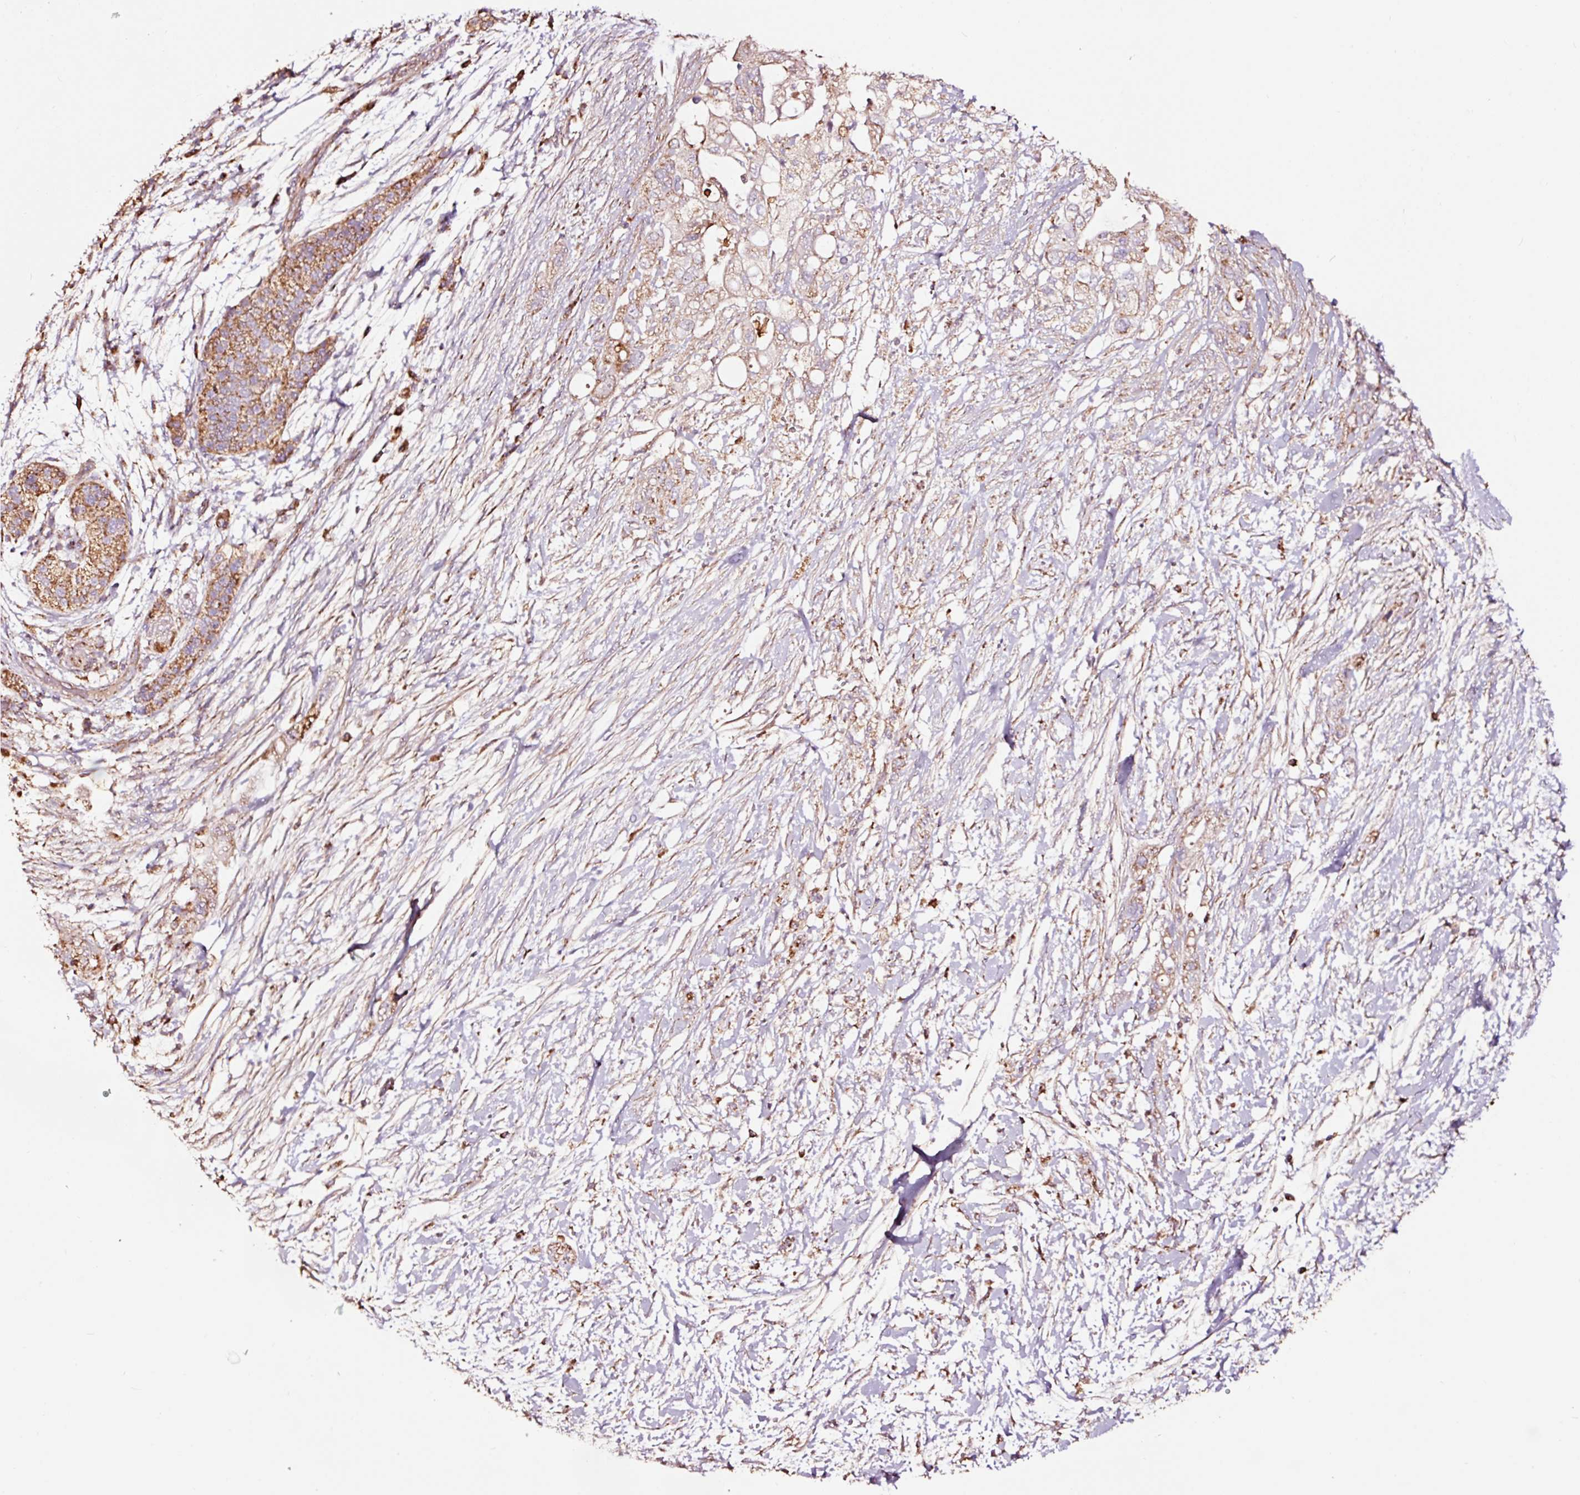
{"staining": {"intensity": "moderate", "quantity": ">75%", "location": "cytoplasmic/membranous"}, "tissue": "pancreatic cancer", "cell_type": "Tumor cells", "image_type": "cancer", "snomed": [{"axis": "morphology", "description": "Adenocarcinoma, NOS"}, {"axis": "topography", "description": "Pancreas"}], "caption": "An IHC photomicrograph of neoplastic tissue is shown. Protein staining in brown highlights moderate cytoplasmic/membranous positivity in pancreatic cancer within tumor cells.", "gene": "TPM1", "patient": {"sex": "female", "age": 72}}